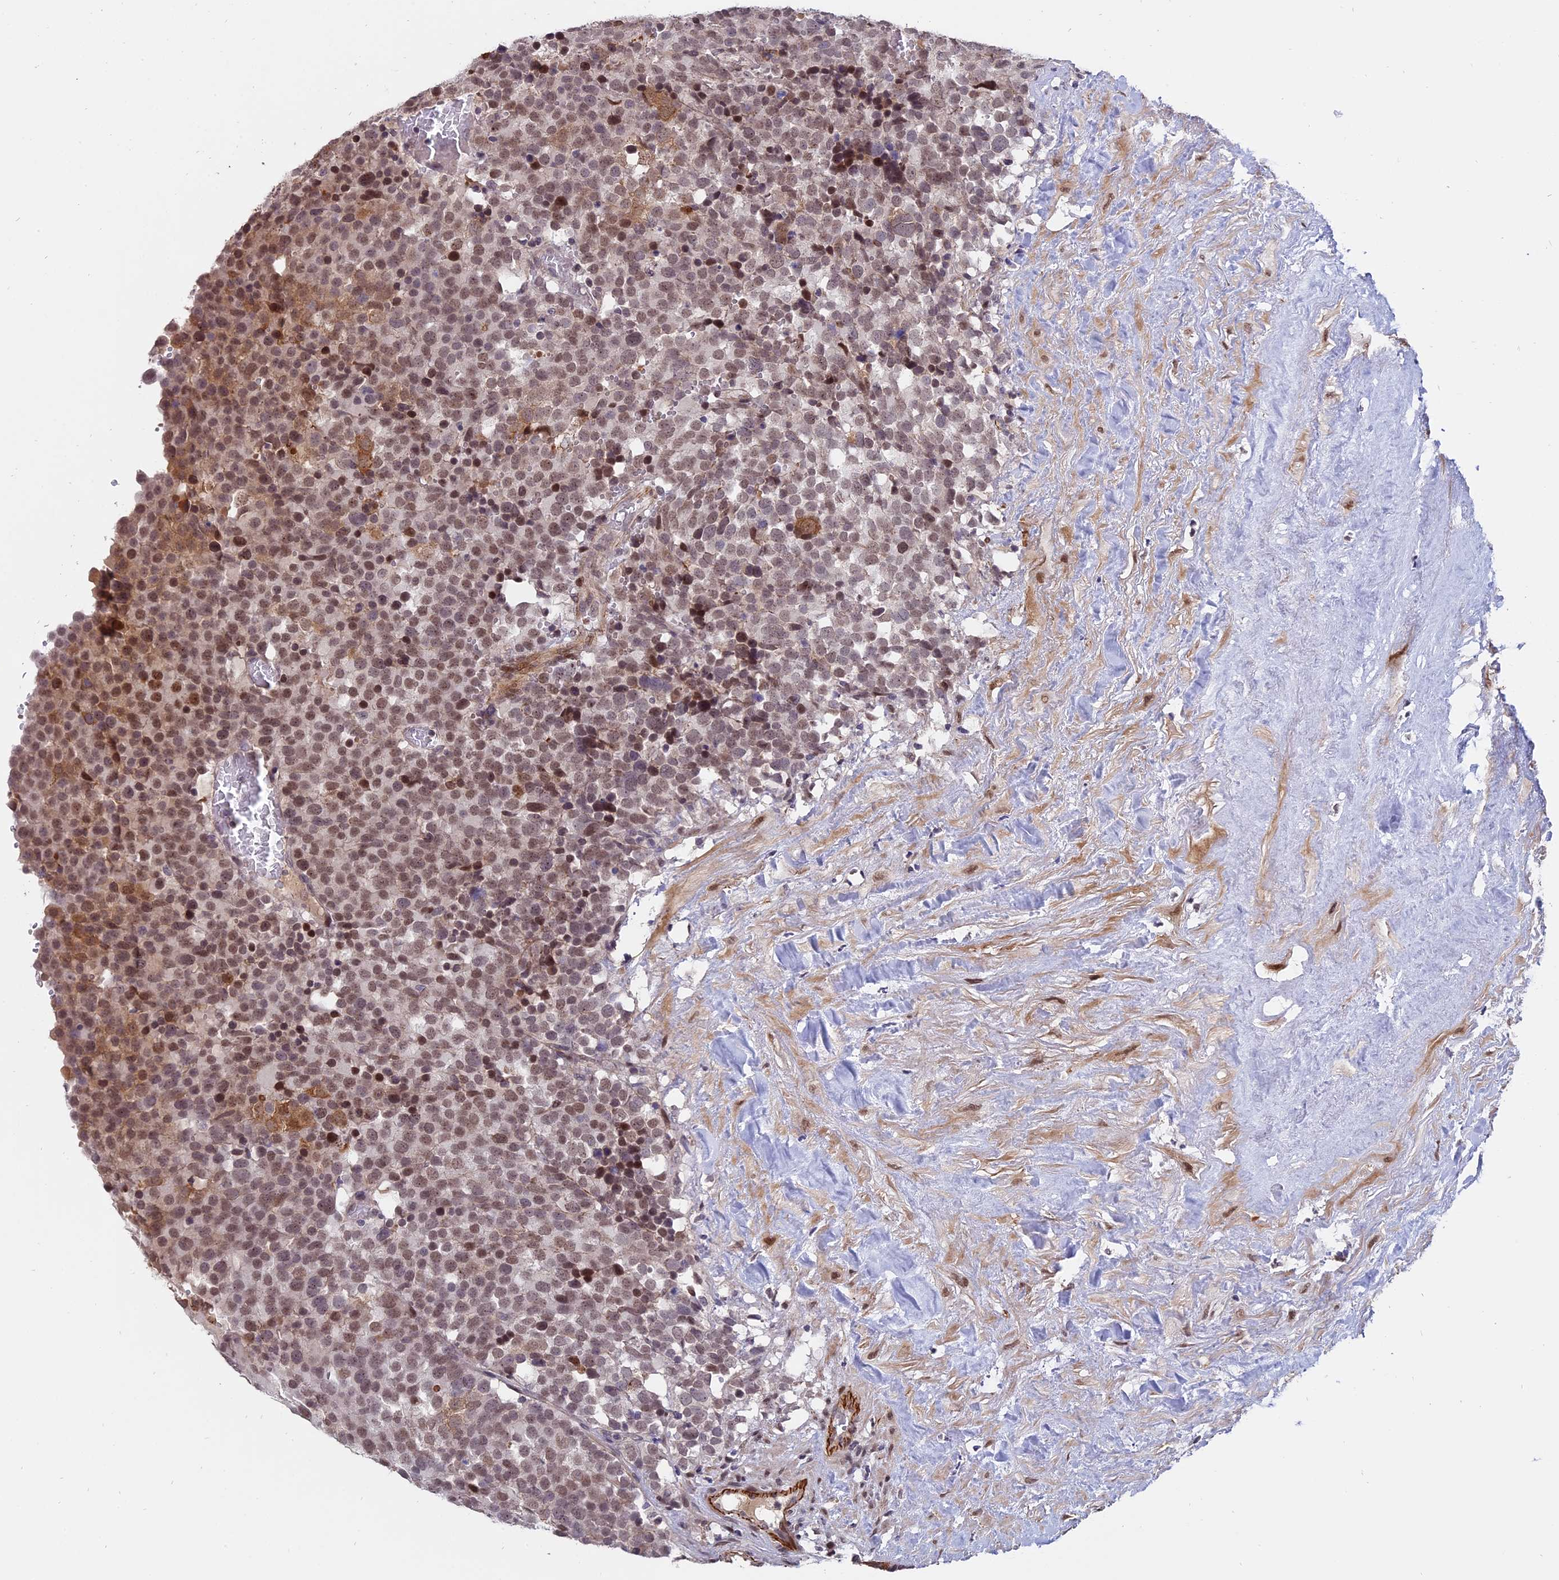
{"staining": {"intensity": "moderate", "quantity": ">75%", "location": "nuclear"}, "tissue": "testis cancer", "cell_type": "Tumor cells", "image_type": "cancer", "snomed": [{"axis": "morphology", "description": "Seminoma, NOS"}, {"axis": "topography", "description": "Testis"}], "caption": "Protein expression analysis of testis cancer (seminoma) demonstrates moderate nuclear positivity in approximately >75% of tumor cells.", "gene": "PYGO1", "patient": {"sex": "male", "age": 71}}